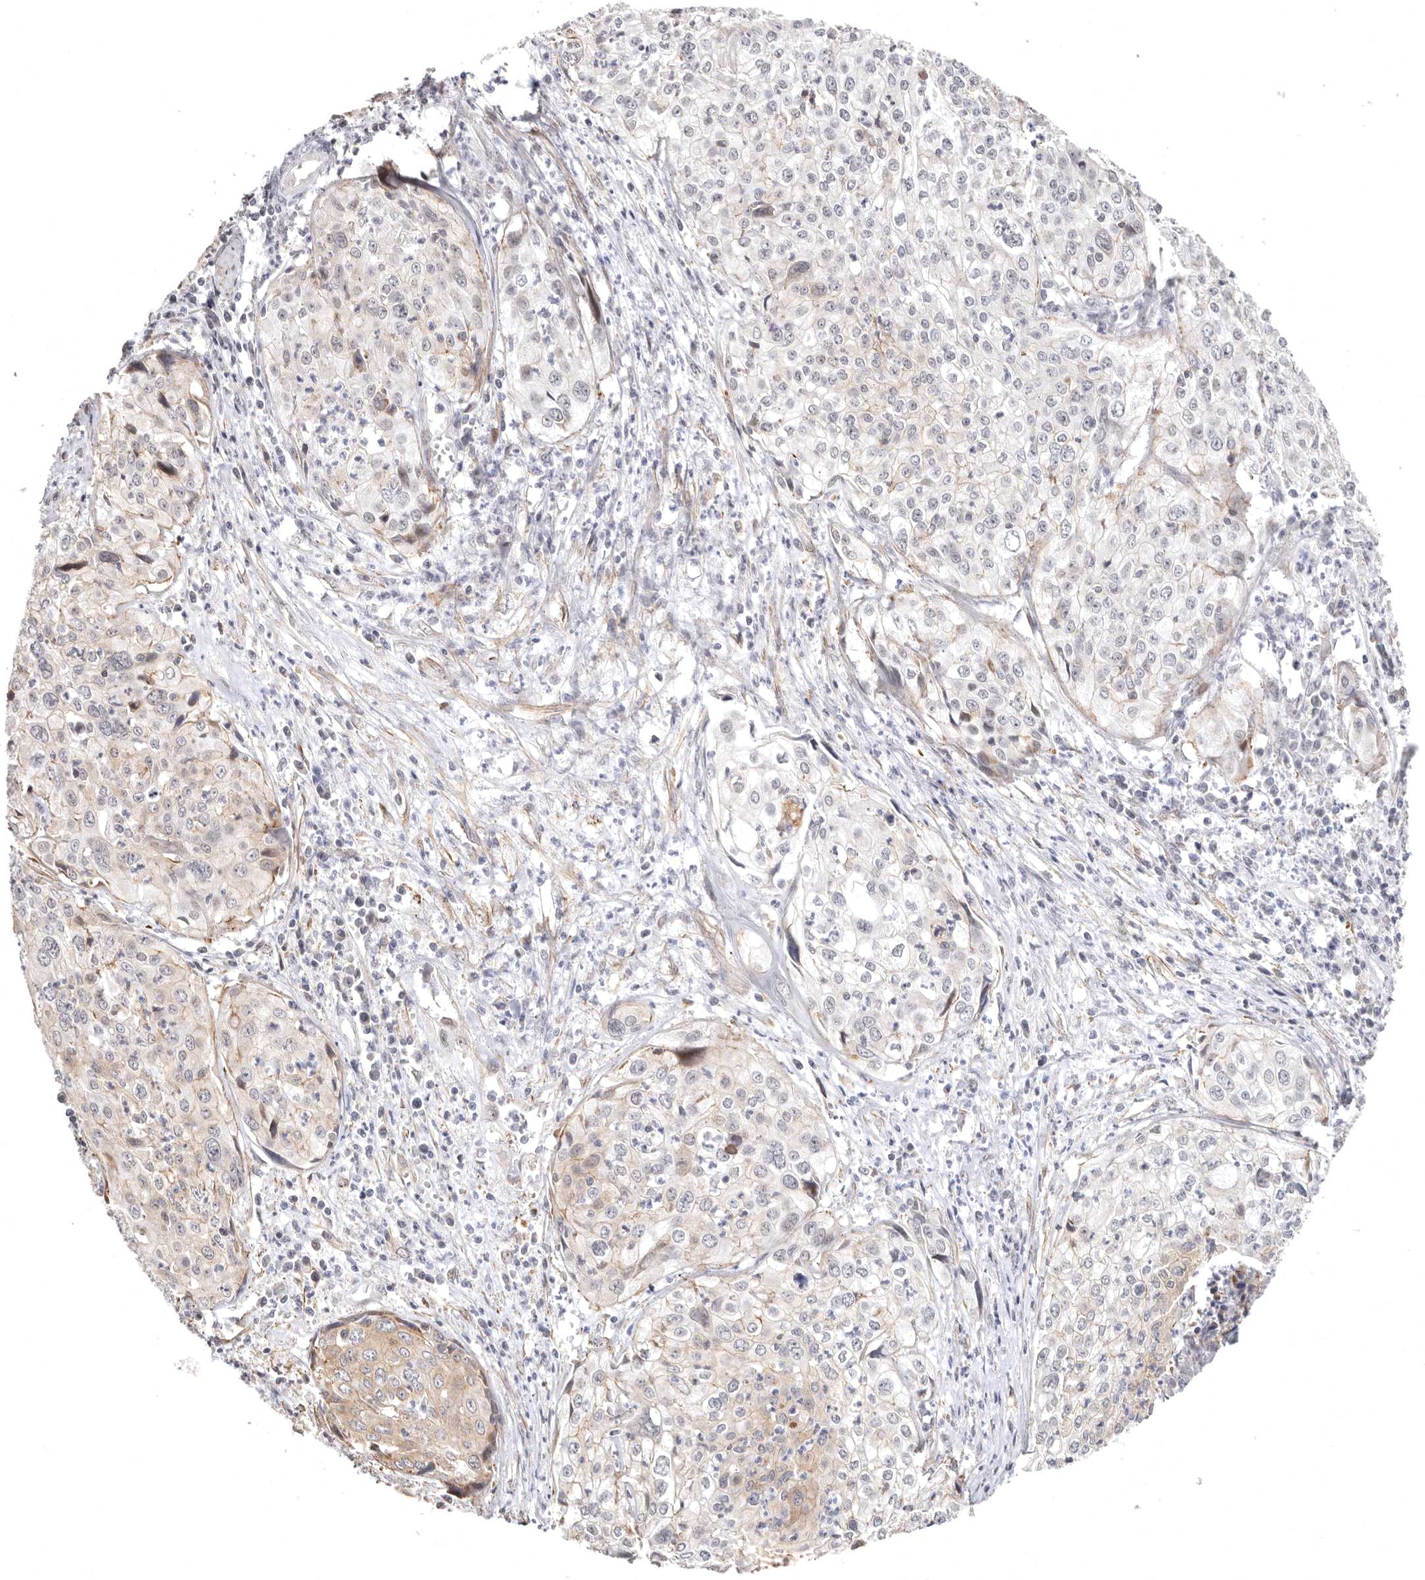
{"staining": {"intensity": "weak", "quantity": "<25%", "location": "cytoplasmic/membranous"}, "tissue": "cervical cancer", "cell_type": "Tumor cells", "image_type": "cancer", "snomed": [{"axis": "morphology", "description": "Squamous cell carcinoma, NOS"}, {"axis": "topography", "description": "Cervix"}], "caption": "There is no significant staining in tumor cells of cervical cancer.", "gene": "SZT2", "patient": {"sex": "female", "age": 31}}